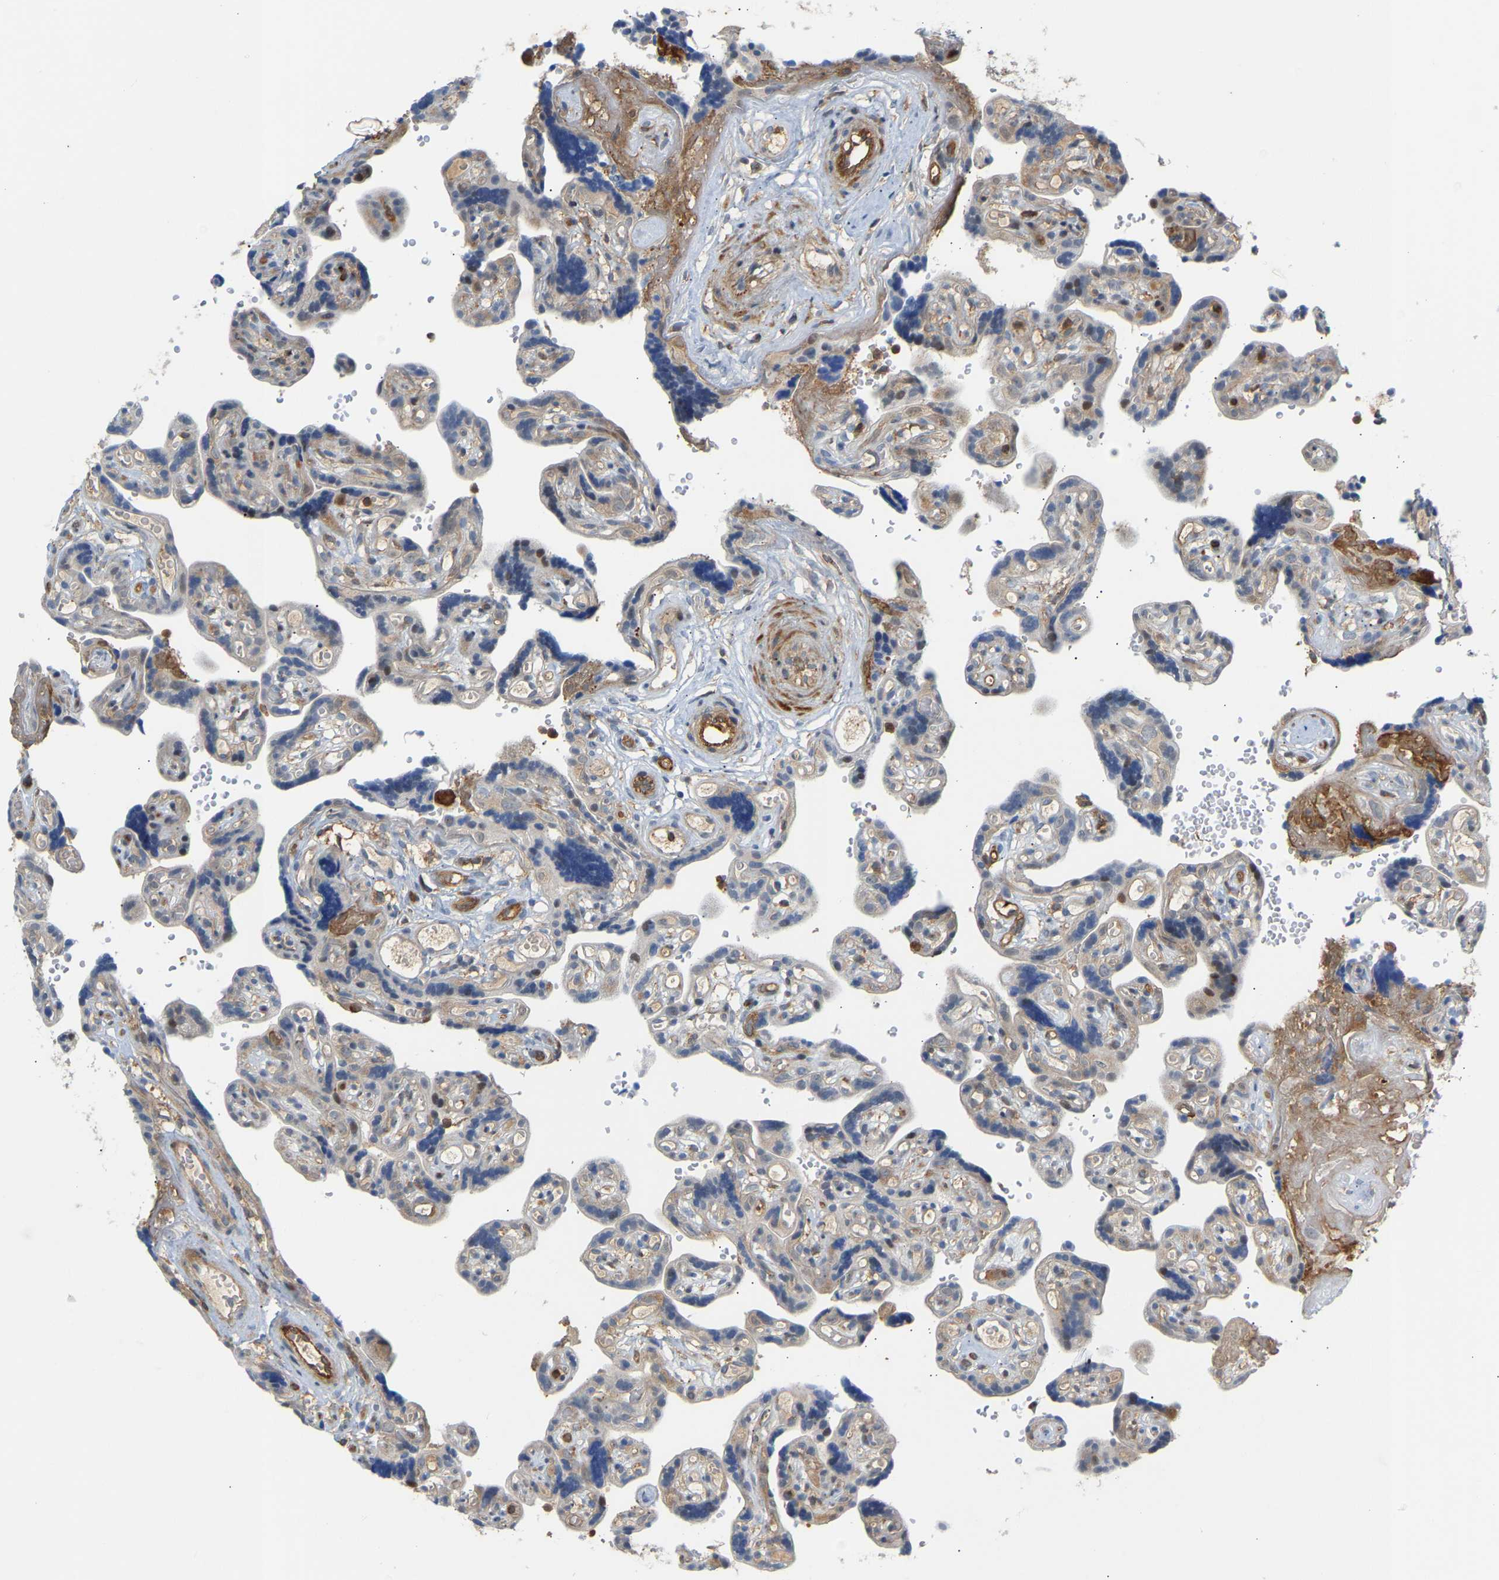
{"staining": {"intensity": "weak", "quantity": "25%-75%", "location": "cytoplasmic/membranous"}, "tissue": "placenta", "cell_type": "Decidual cells", "image_type": "normal", "snomed": [{"axis": "morphology", "description": "Normal tissue, NOS"}, {"axis": "topography", "description": "Placenta"}], "caption": "Immunohistochemical staining of normal human placenta demonstrates low levels of weak cytoplasmic/membranous staining in approximately 25%-75% of decidual cells. Nuclei are stained in blue.", "gene": "PLCG2", "patient": {"sex": "female", "age": 30}}